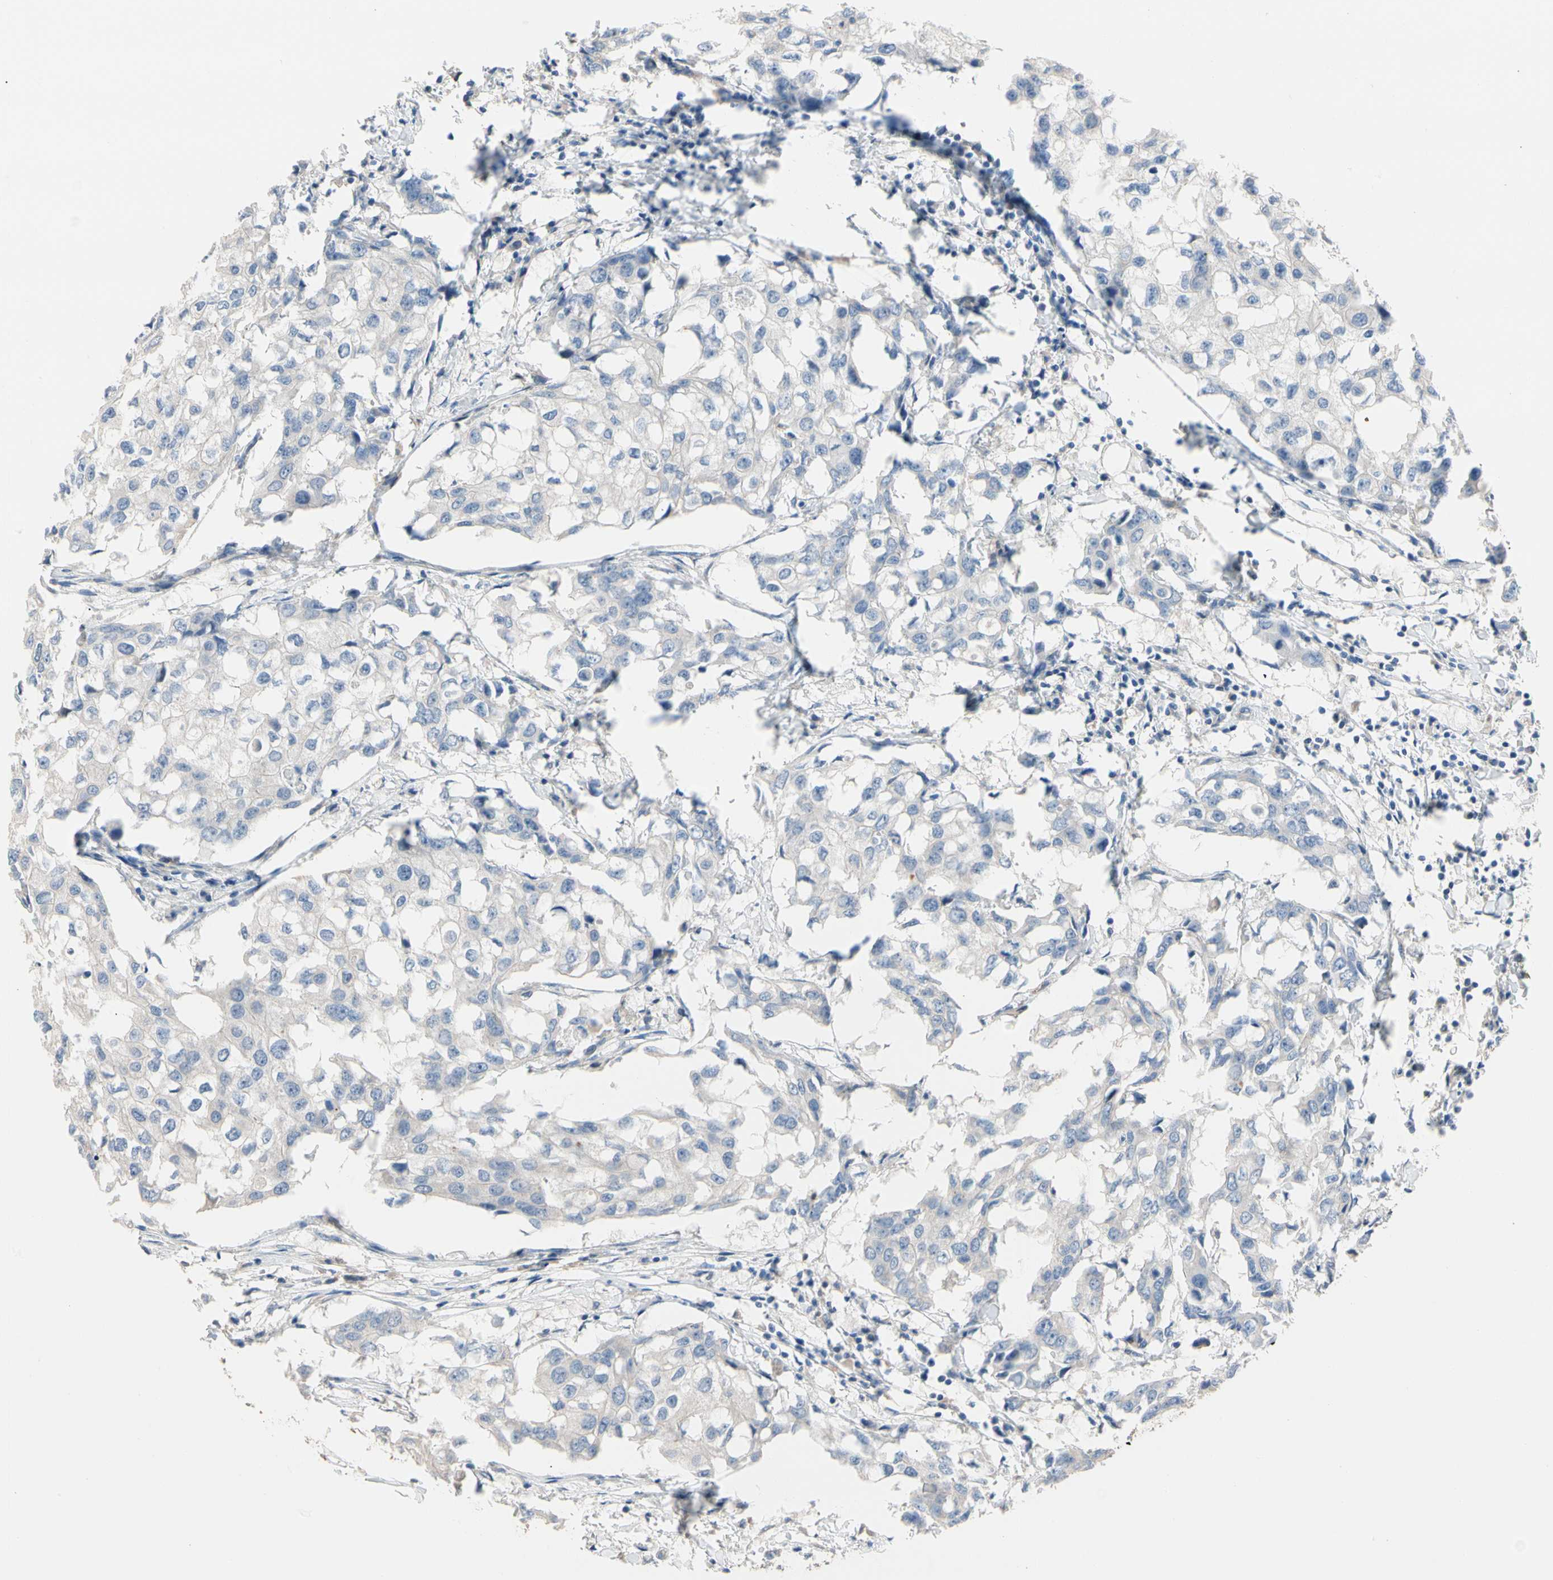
{"staining": {"intensity": "negative", "quantity": "none", "location": "none"}, "tissue": "breast cancer", "cell_type": "Tumor cells", "image_type": "cancer", "snomed": [{"axis": "morphology", "description": "Duct carcinoma"}, {"axis": "topography", "description": "Breast"}], "caption": "High magnification brightfield microscopy of breast invasive ductal carcinoma stained with DAB (3,3'-diaminobenzidine) (brown) and counterstained with hematoxylin (blue): tumor cells show no significant positivity. Brightfield microscopy of IHC stained with DAB (3,3'-diaminobenzidine) (brown) and hematoxylin (blue), captured at high magnification.", "gene": "BBOX1", "patient": {"sex": "female", "age": 27}}